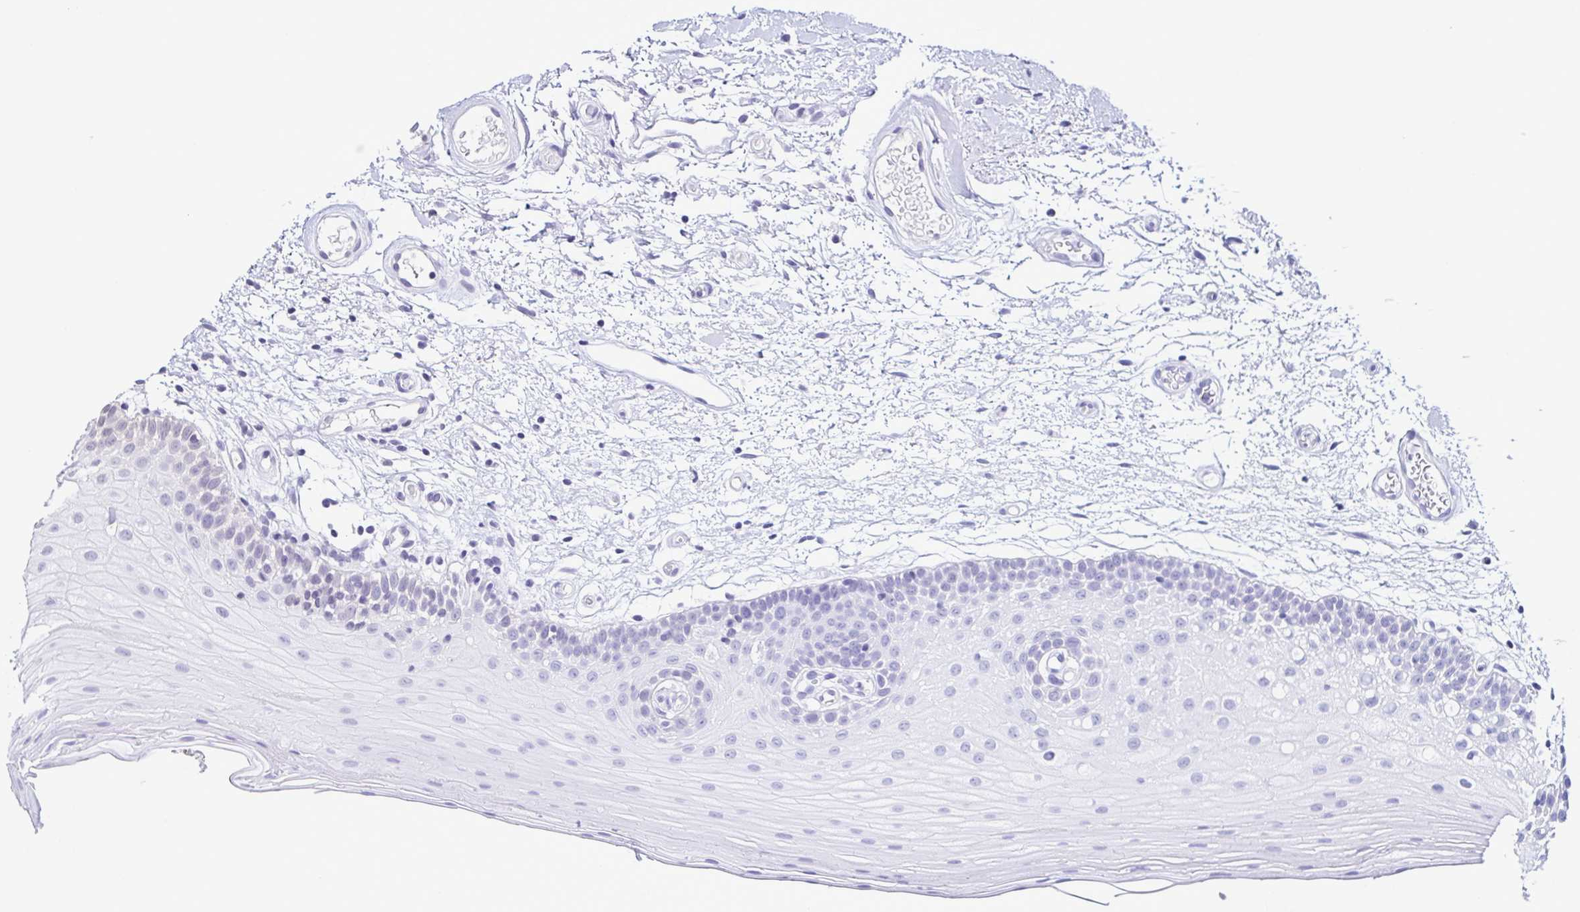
{"staining": {"intensity": "negative", "quantity": "none", "location": "none"}, "tissue": "oral mucosa", "cell_type": "Squamous epithelial cells", "image_type": "normal", "snomed": [{"axis": "morphology", "description": "Normal tissue, NOS"}, {"axis": "morphology", "description": "Squamous cell carcinoma, NOS"}, {"axis": "topography", "description": "Oral tissue"}, {"axis": "topography", "description": "Tounge, NOS"}, {"axis": "topography", "description": "Head-Neck"}], "caption": "Histopathology image shows no significant protein positivity in squamous epithelial cells of normal oral mucosa. Brightfield microscopy of immunohistochemistry stained with DAB (3,3'-diaminobenzidine) (brown) and hematoxylin (blue), captured at high magnification.", "gene": "PSMB9", "patient": {"sex": "male", "age": 62}}